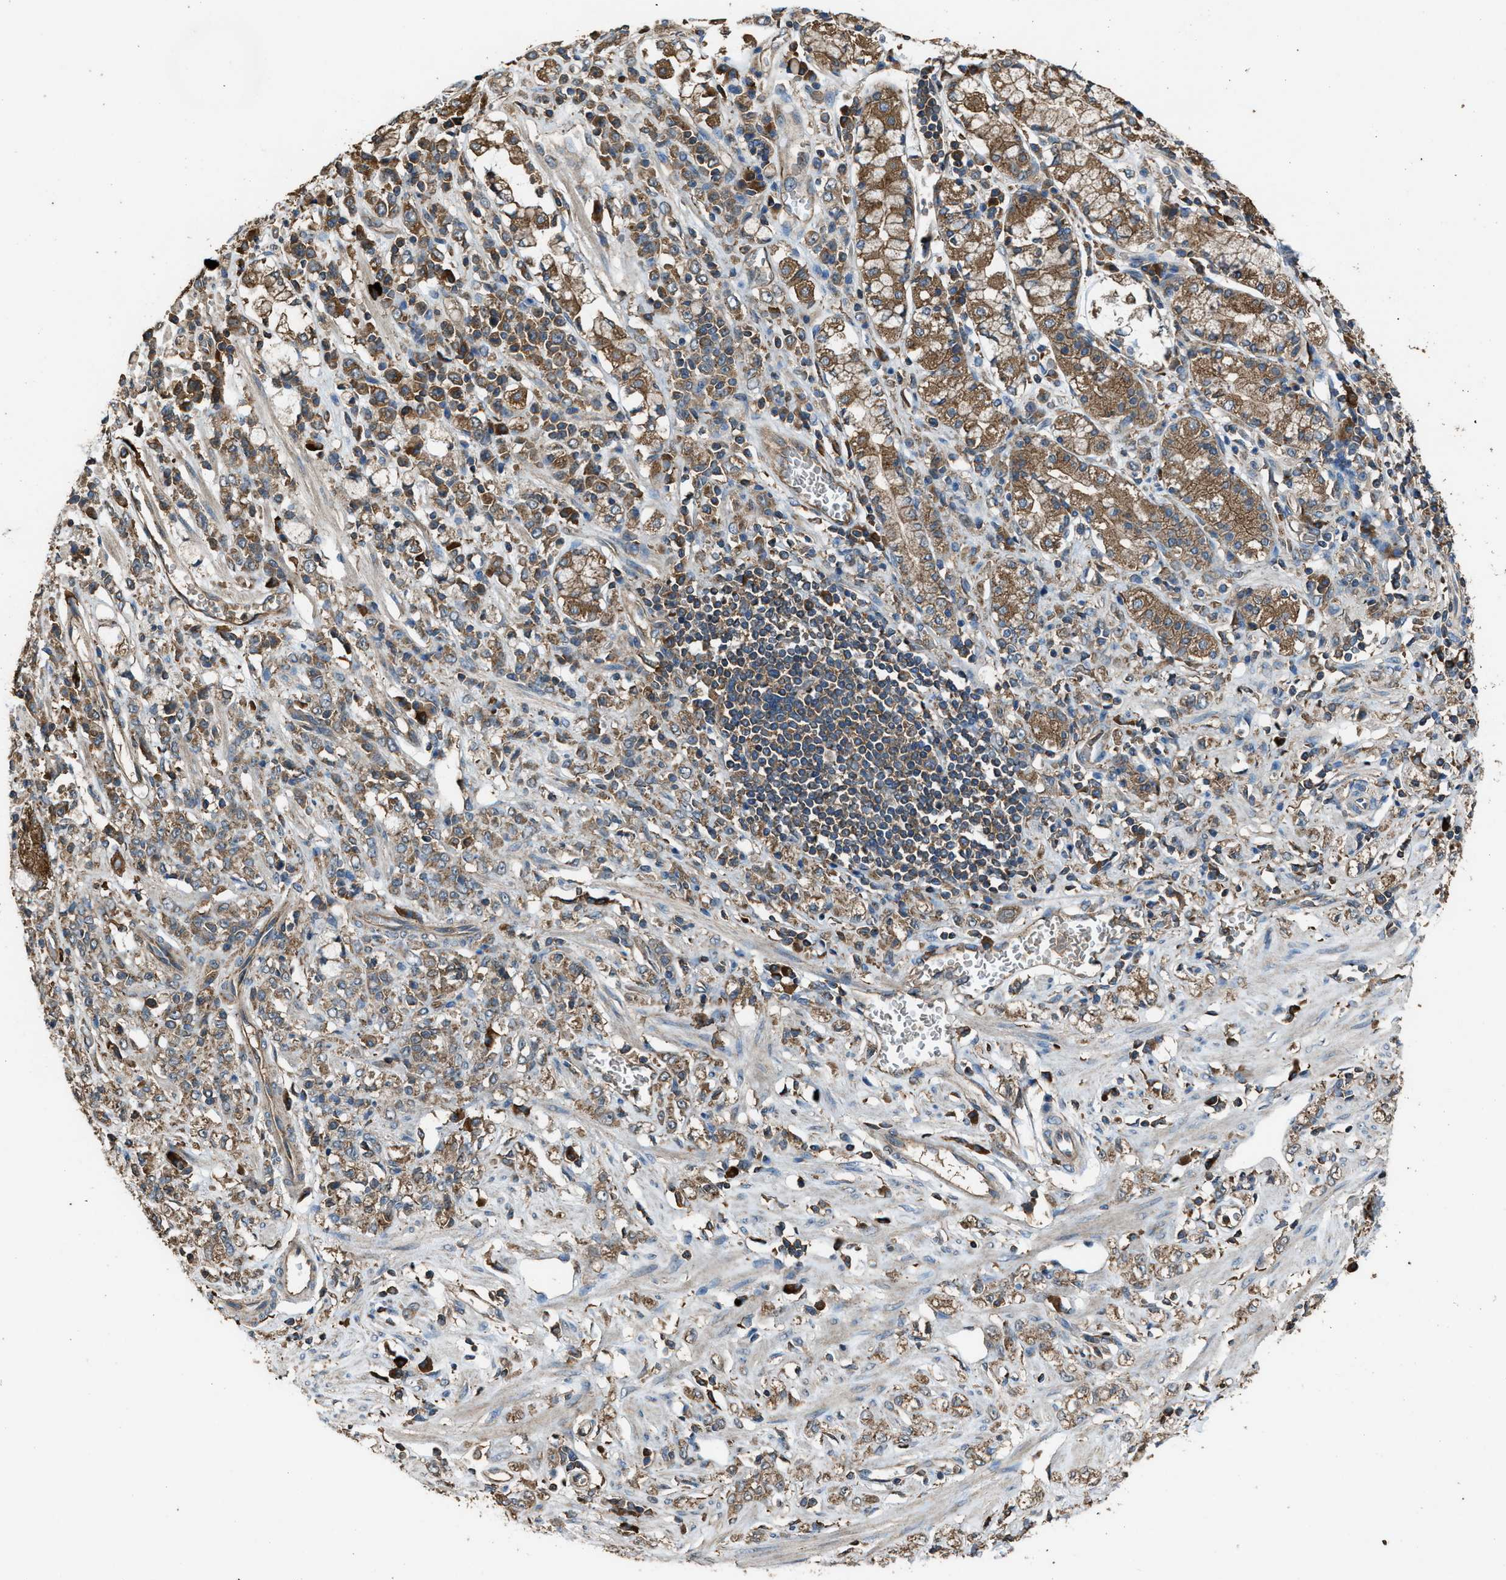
{"staining": {"intensity": "moderate", "quantity": ">75%", "location": "cytoplasmic/membranous"}, "tissue": "stomach cancer", "cell_type": "Tumor cells", "image_type": "cancer", "snomed": [{"axis": "morphology", "description": "Normal tissue, NOS"}, {"axis": "morphology", "description": "Adenocarcinoma, NOS"}, {"axis": "topography", "description": "Stomach"}], "caption": "A brown stain highlights moderate cytoplasmic/membranous positivity of a protein in stomach cancer tumor cells. (DAB (3,3'-diaminobenzidine) = brown stain, brightfield microscopy at high magnification).", "gene": "MAP3K8", "patient": {"sex": "male", "age": 82}}